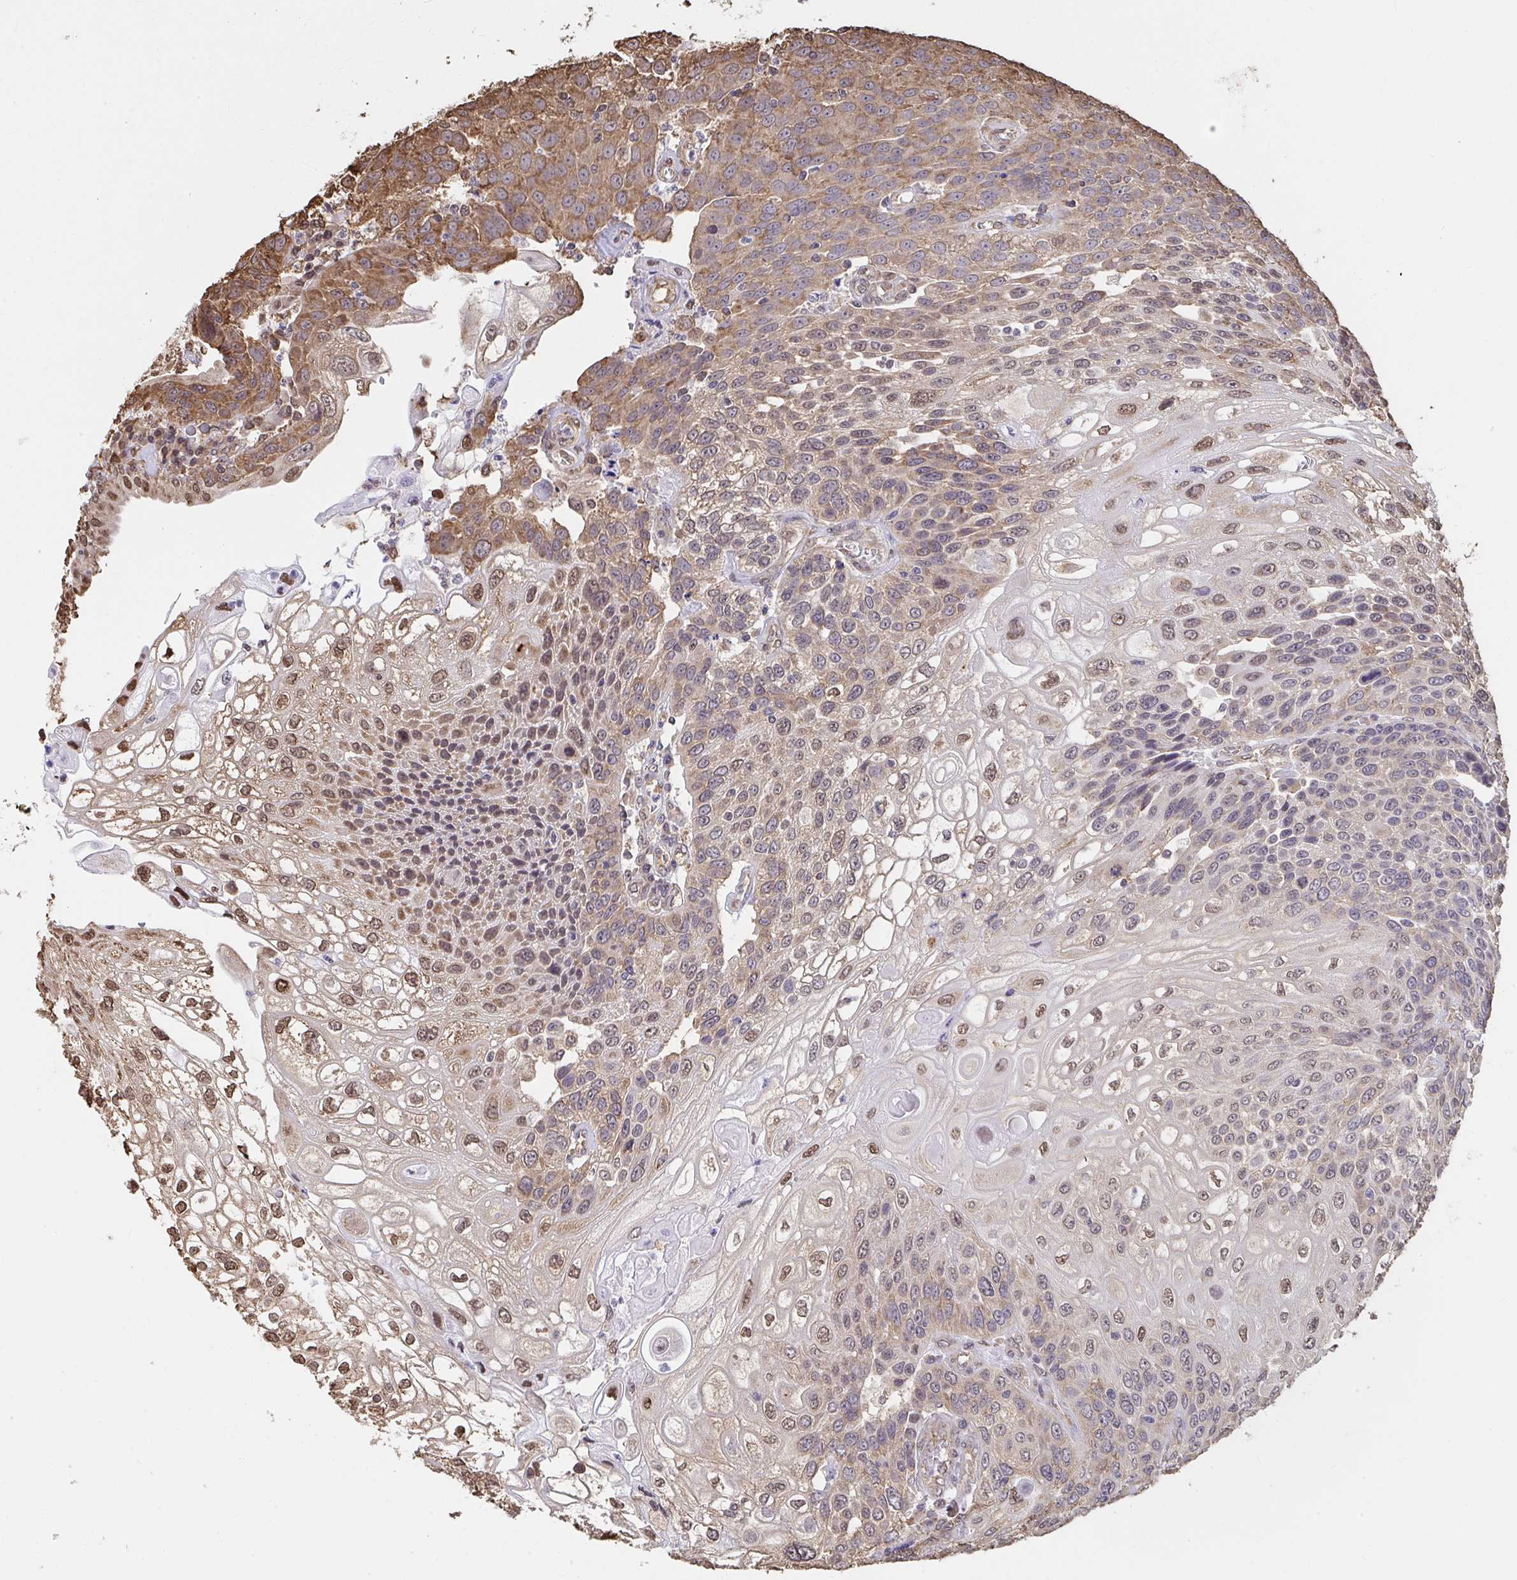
{"staining": {"intensity": "moderate", "quantity": ">75%", "location": "cytoplasmic/membranous,nuclear"}, "tissue": "urothelial cancer", "cell_type": "Tumor cells", "image_type": "cancer", "snomed": [{"axis": "morphology", "description": "Urothelial carcinoma, High grade"}, {"axis": "topography", "description": "Urinary bladder"}], "caption": "IHC (DAB) staining of high-grade urothelial carcinoma shows moderate cytoplasmic/membranous and nuclear protein staining in approximately >75% of tumor cells. Using DAB (3,3'-diaminobenzidine) (brown) and hematoxylin (blue) stains, captured at high magnification using brightfield microscopy.", "gene": "SYNCRIP", "patient": {"sex": "female", "age": 70}}